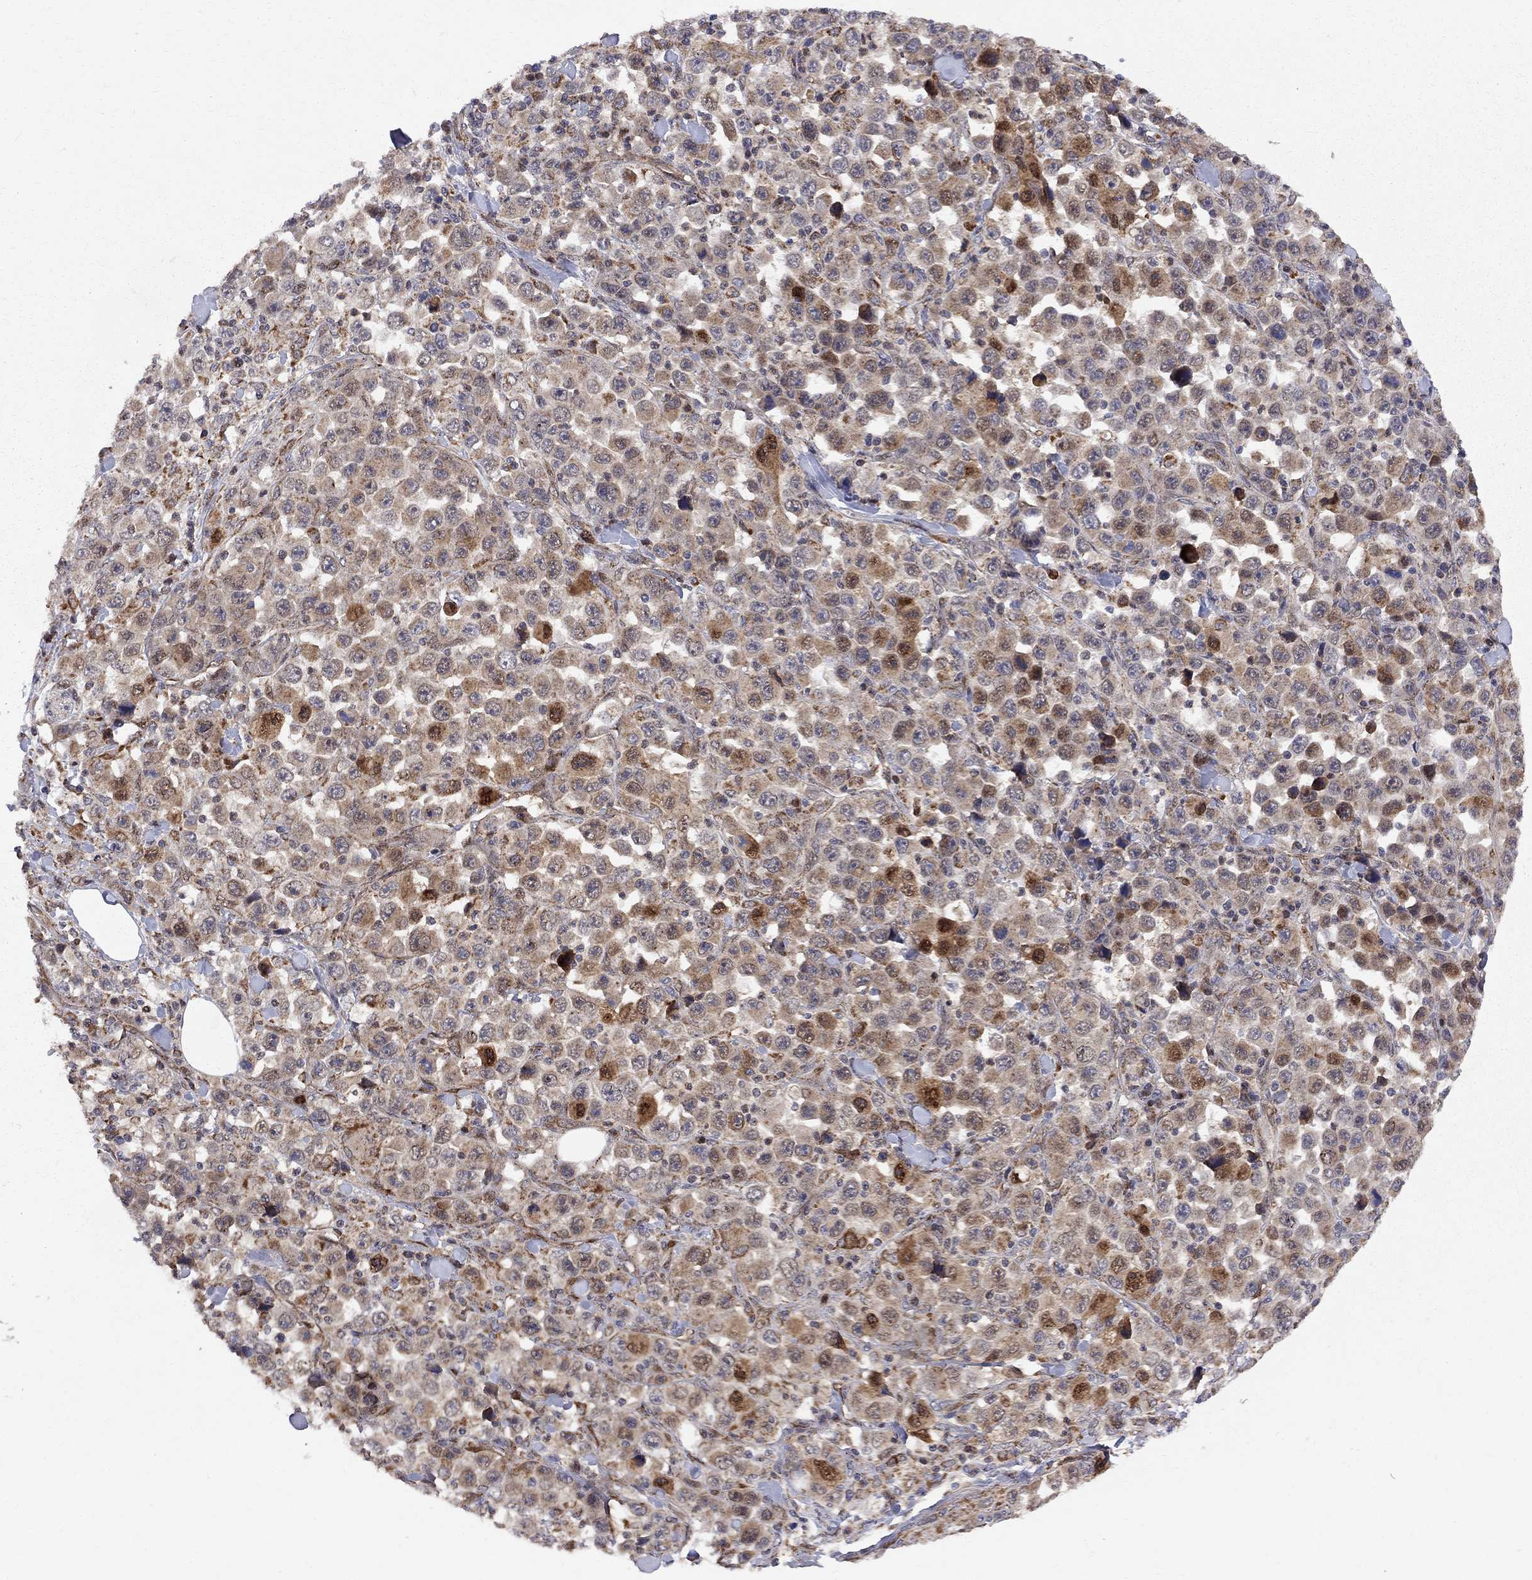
{"staining": {"intensity": "strong", "quantity": "<25%", "location": "cytoplasmic/membranous,nuclear"}, "tissue": "stomach cancer", "cell_type": "Tumor cells", "image_type": "cancer", "snomed": [{"axis": "morphology", "description": "Normal tissue, NOS"}, {"axis": "morphology", "description": "Adenocarcinoma, NOS"}, {"axis": "topography", "description": "Stomach, upper"}, {"axis": "topography", "description": "Stomach"}], "caption": "Stomach cancer tissue shows strong cytoplasmic/membranous and nuclear positivity in about <25% of tumor cells, visualized by immunohistochemistry. (DAB IHC with brightfield microscopy, high magnification).", "gene": "ELOB", "patient": {"sex": "male", "age": 59}}